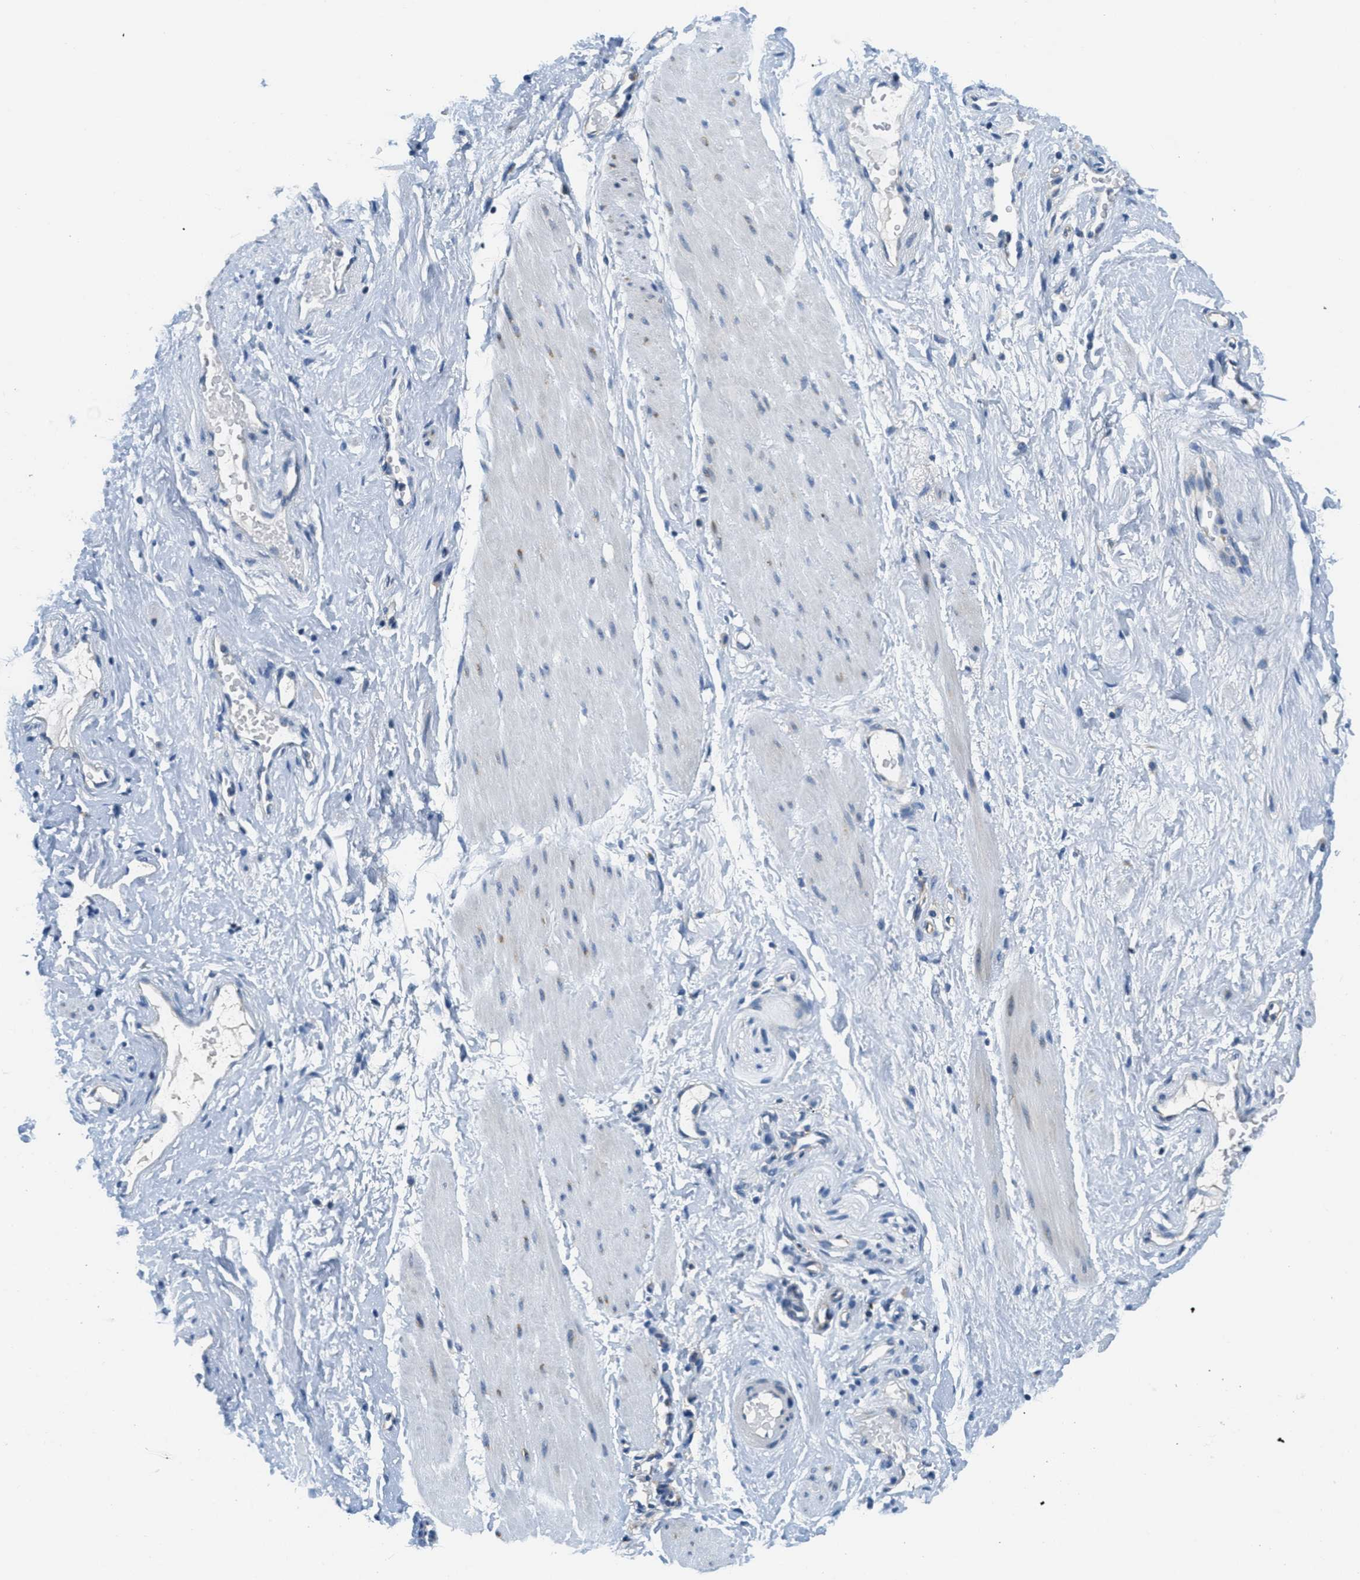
{"staining": {"intensity": "moderate", "quantity": "25%-75%", "location": "cytoplasmic/membranous"}, "tissue": "adipose tissue", "cell_type": "Adipocytes", "image_type": "normal", "snomed": [{"axis": "morphology", "description": "Normal tissue, NOS"}, {"axis": "topography", "description": "Soft tissue"}, {"axis": "topography", "description": "Vascular tissue"}], "caption": "This image reveals IHC staining of normal adipose tissue, with medium moderate cytoplasmic/membranous staining in approximately 25%-75% of adipocytes.", "gene": "CA4", "patient": {"sex": "female", "age": 35}}